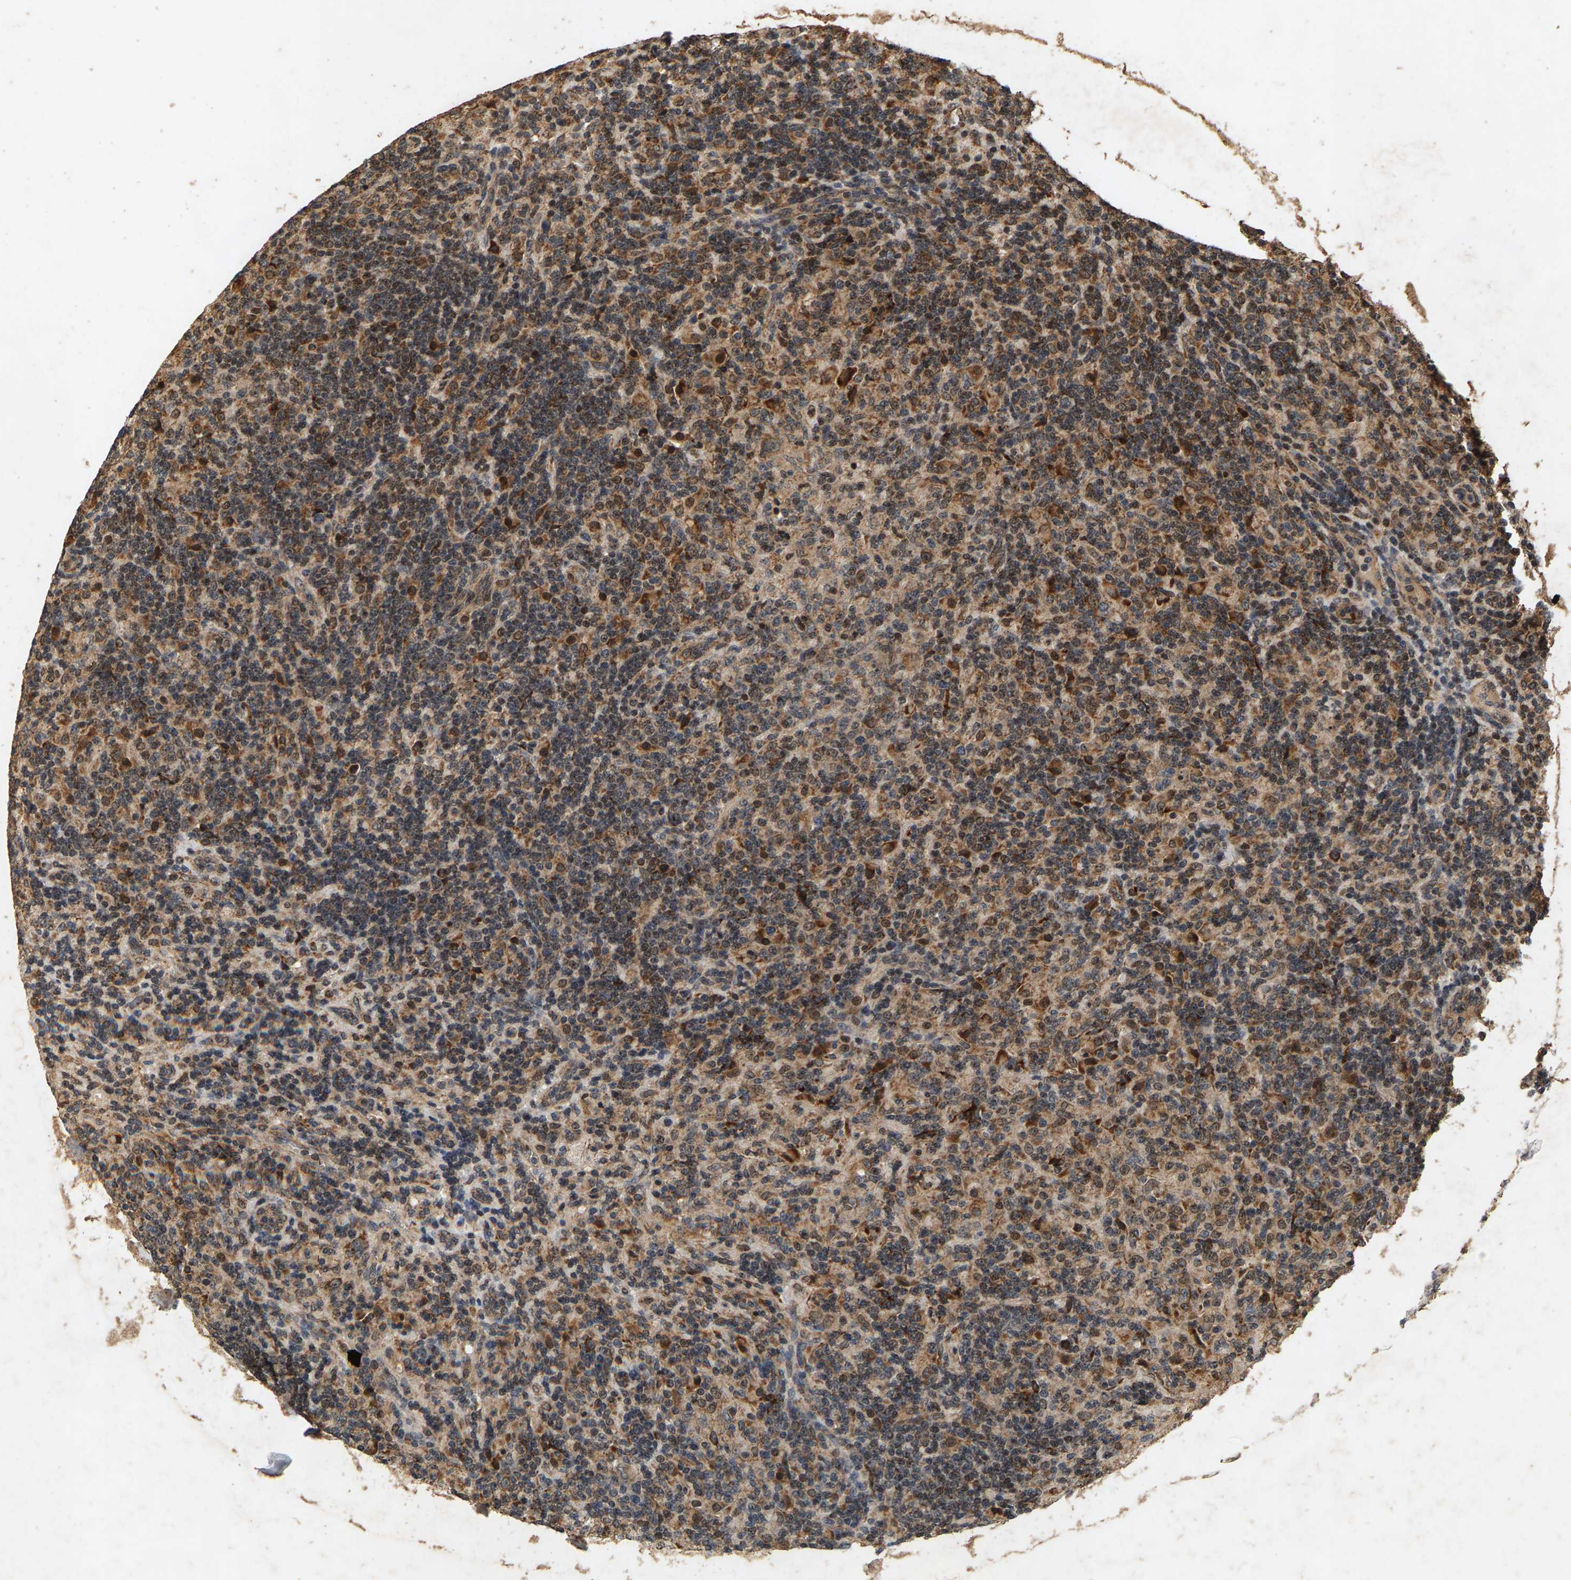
{"staining": {"intensity": "weak", "quantity": ">75%", "location": "cytoplasmic/membranous"}, "tissue": "lymphoma", "cell_type": "Tumor cells", "image_type": "cancer", "snomed": [{"axis": "morphology", "description": "Hodgkin's disease, NOS"}, {"axis": "topography", "description": "Lymph node"}], "caption": "A low amount of weak cytoplasmic/membranous positivity is identified in approximately >75% of tumor cells in Hodgkin's disease tissue.", "gene": "CIDEC", "patient": {"sex": "male", "age": 70}}